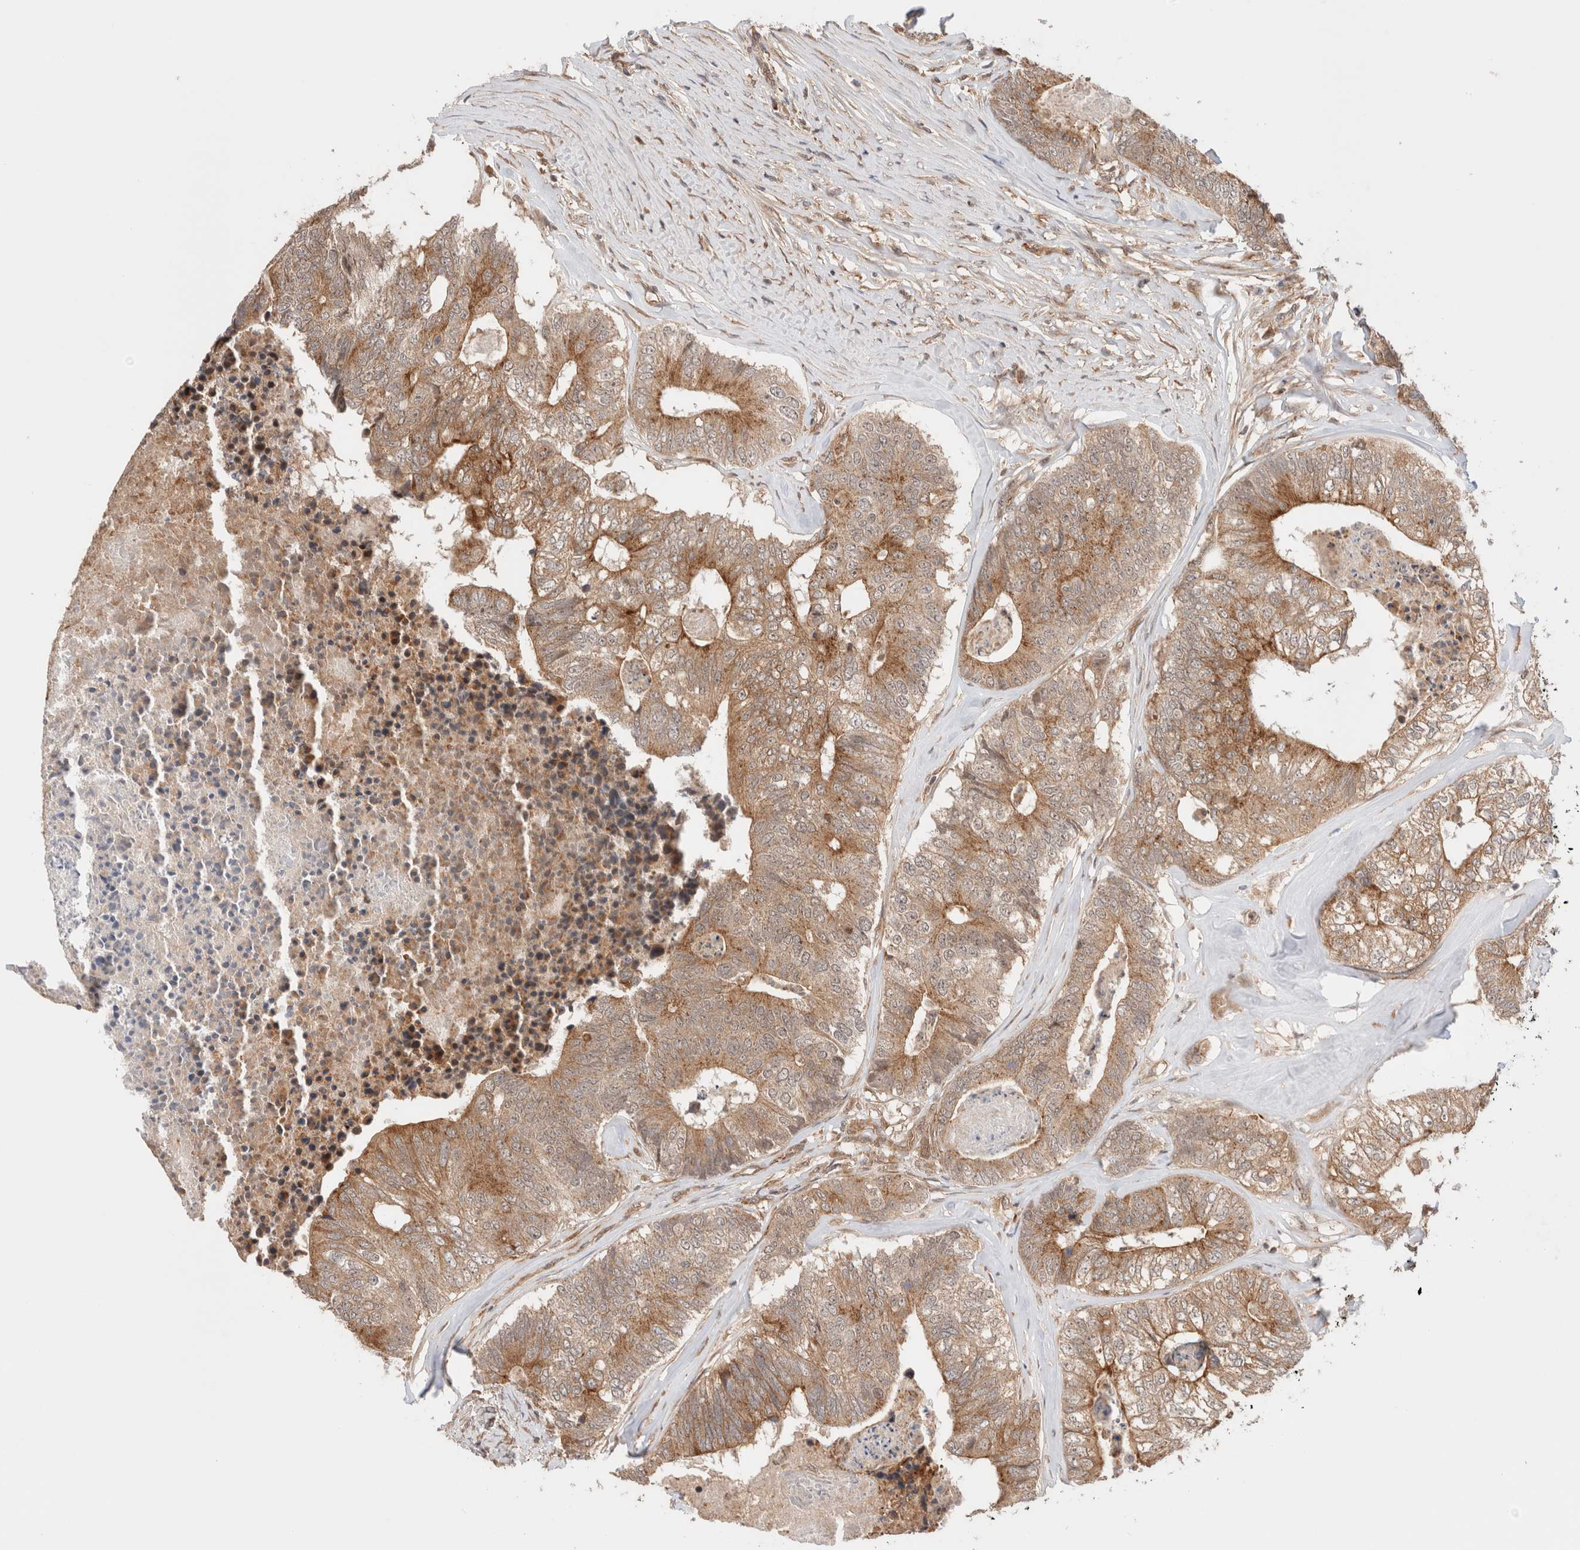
{"staining": {"intensity": "moderate", "quantity": ">75%", "location": "cytoplasmic/membranous"}, "tissue": "colorectal cancer", "cell_type": "Tumor cells", "image_type": "cancer", "snomed": [{"axis": "morphology", "description": "Adenocarcinoma, NOS"}, {"axis": "topography", "description": "Colon"}], "caption": "Immunohistochemical staining of human colorectal adenocarcinoma reveals medium levels of moderate cytoplasmic/membranous staining in about >75% of tumor cells.", "gene": "SIKE1", "patient": {"sex": "female", "age": 67}}